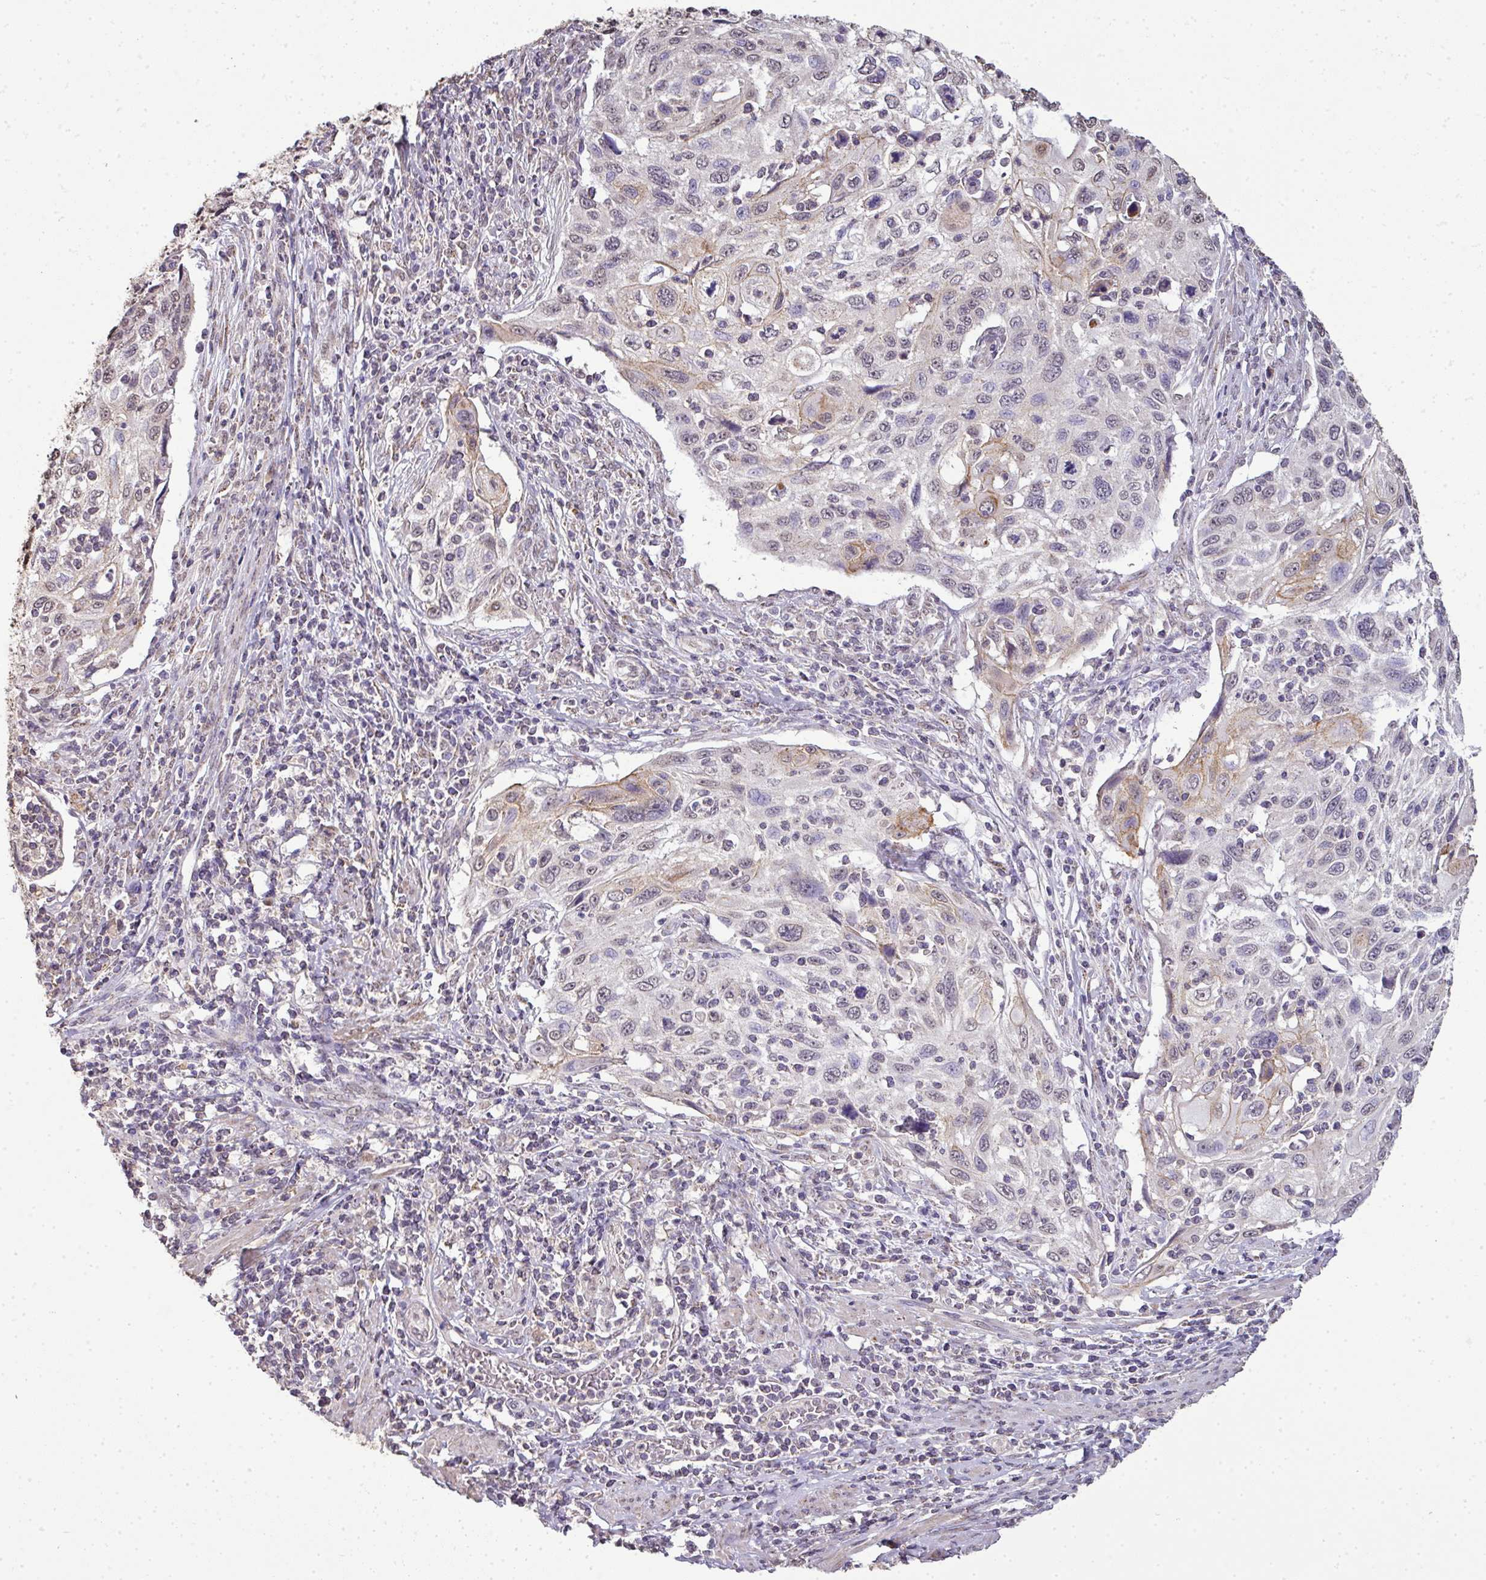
{"staining": {"intensity": "moderate", "quantity": "<25%", "location": "cytoplasmic/membranous"}, "tissue": "cervical cancer", "cell_type": "Tumor cells", "image_type": "cancer", "snomed": [{"axis": "morphology", "description": "Squamous cell carcinoma, NOS"}, {"axis": "topography", "description": "Cervix"}], "caption": "An image of squamous cell carcinoma (cervical) stained for a protein demonstrates moderate cytoplasmic/membranous brown staining in tumor cells.", "gene": "JPH2", "patient": {"sex": "female", "age": 70}}